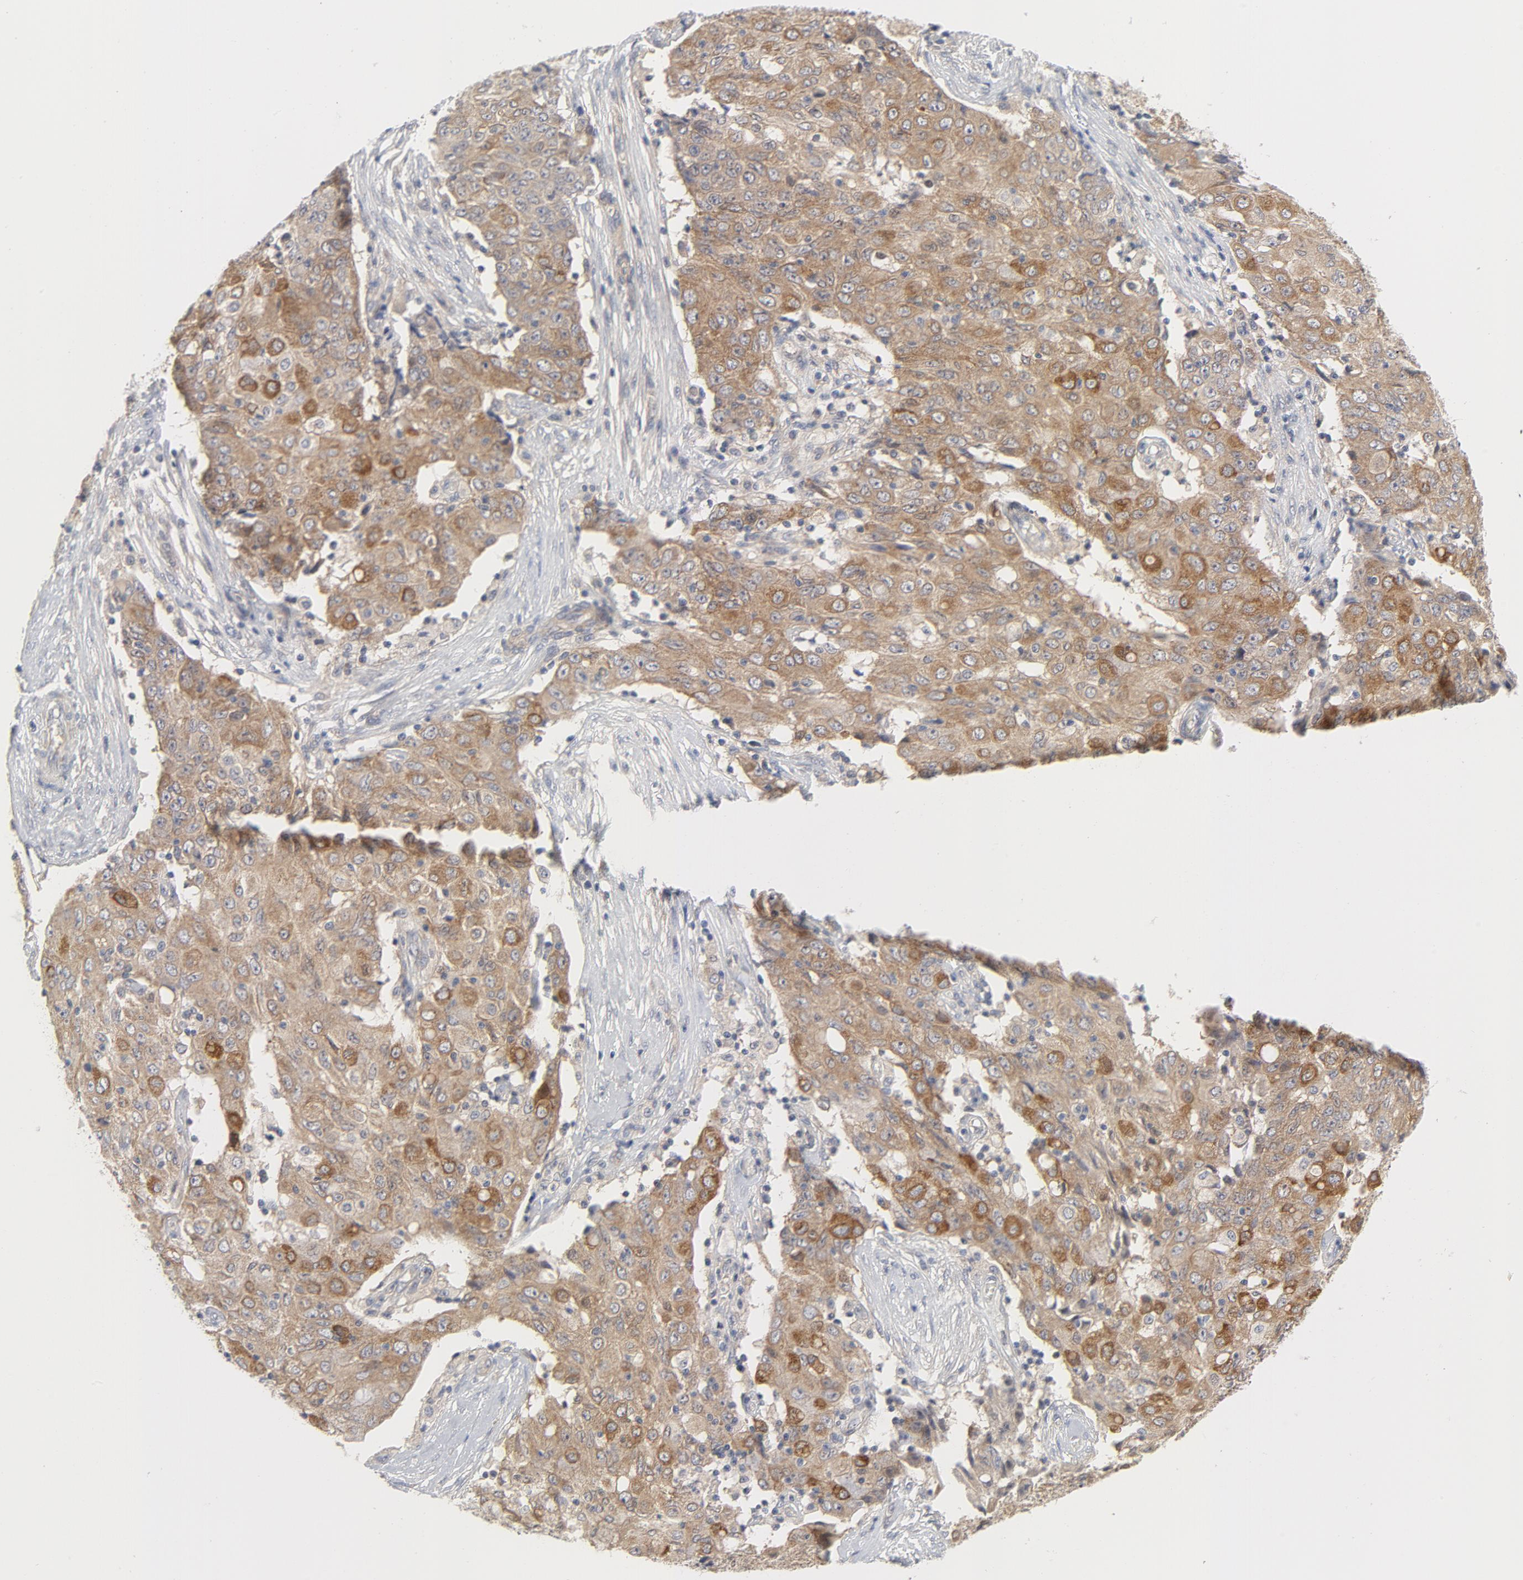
{"staining": {"intensity": "moderate", "quantity": ">75%", "location": "cytoplasmic/membranous"}, "tissue": "ovarian cancer", "cell_type": "Tumor cells", "image_type": "cancer", "snomed": [{"axis": "morphology", "description": "Carcinoma, endometroid"}, {"axis": "topography", "description": "Ovary"}], "caption": "Tumor cells reveal medium levels of moderate cytoplasmic/membranous staining in approximately >75% of cells in ovarian endometroid carcinoma.", "gene": "BAD", "patient": {"sex": "female", "age": 42}}